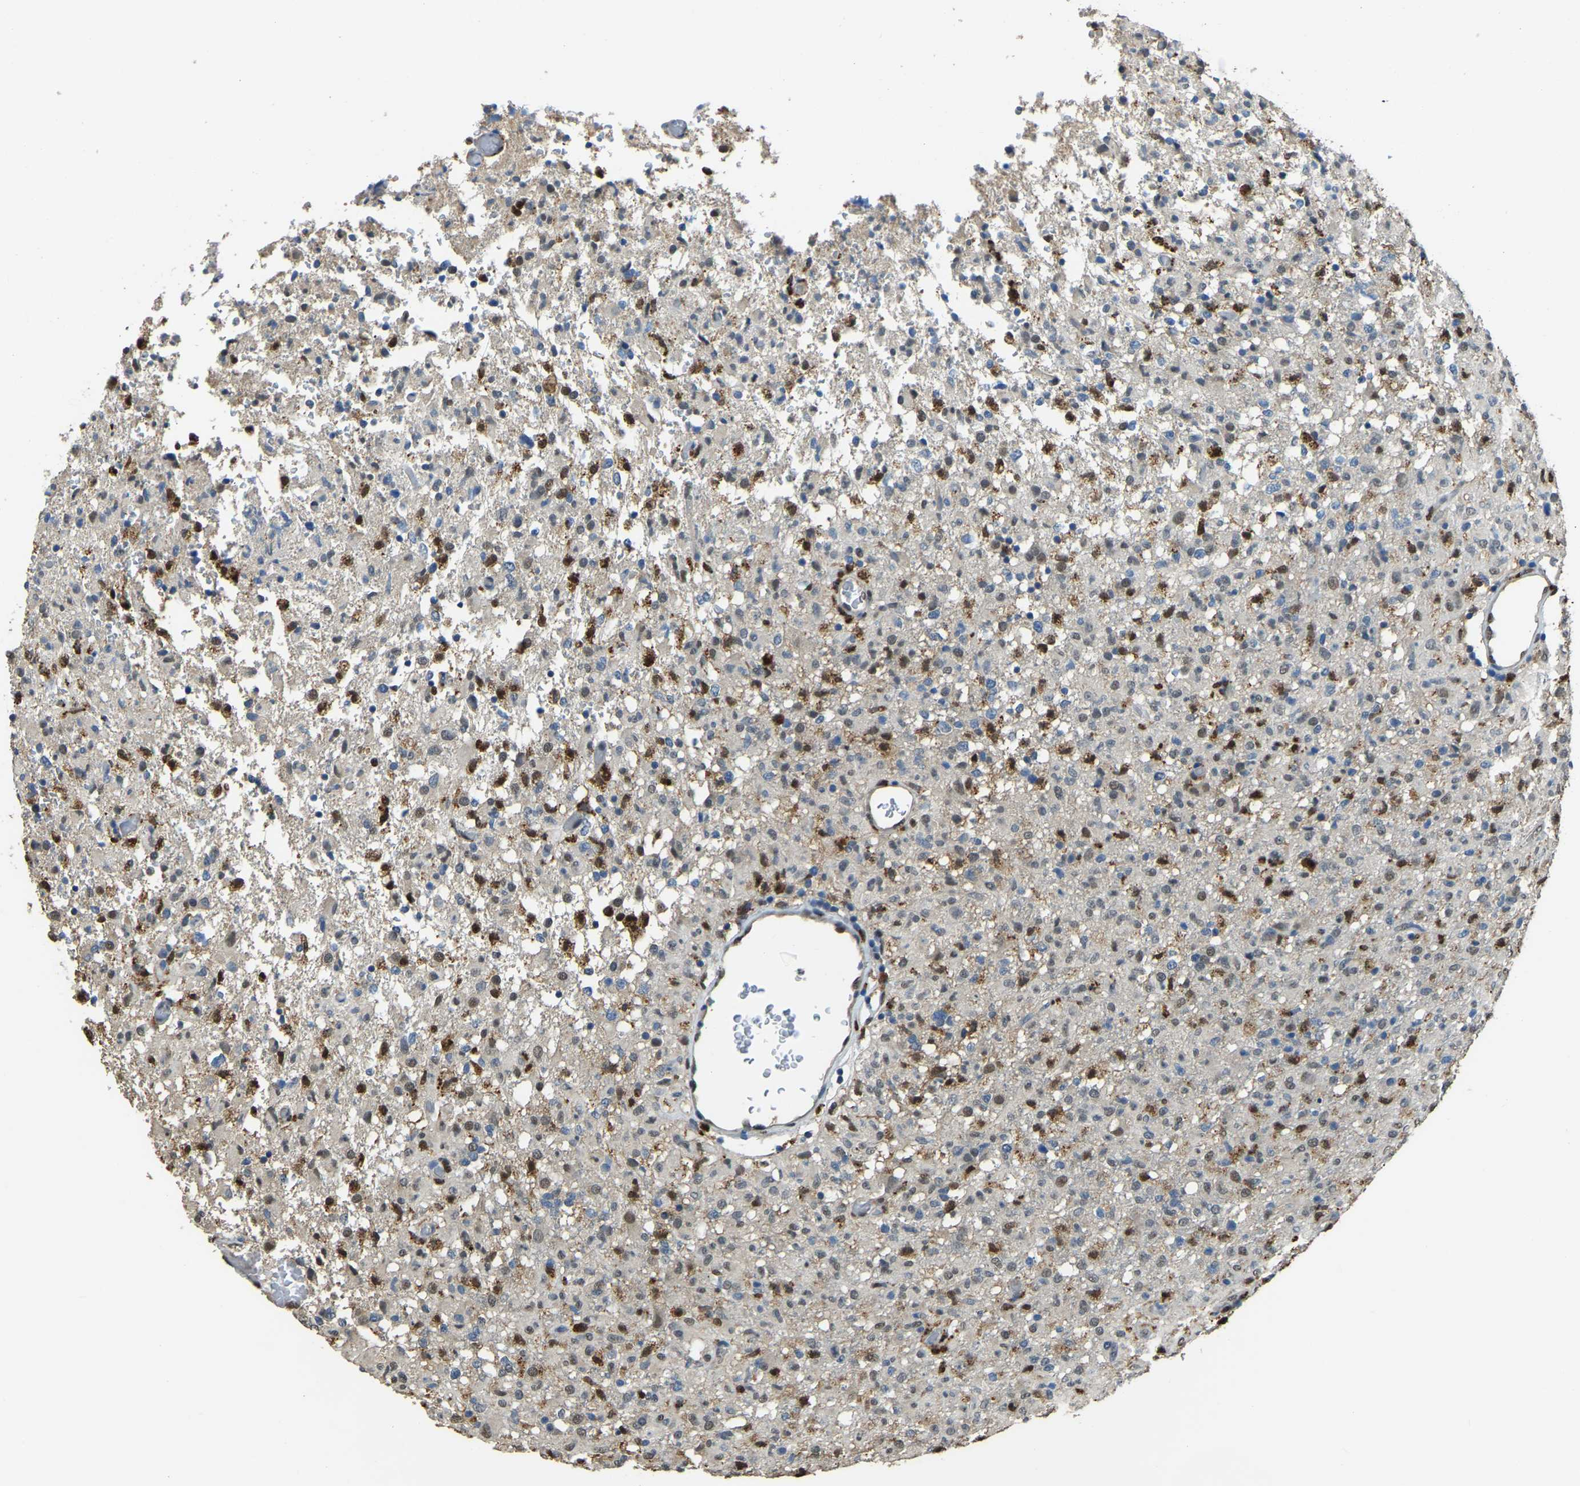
{"staining": {"intensity": "strong", "quantity": "25%-75%", "location": "cytoplasmic/membranous,nuclear"}, "tissue": "glioma", "cell_type": "Tumor cells", "image_type": "cancer", "snomed": [{"axis": "morphology", "description": "Glioma, malignant, High grade"}, {"axis": "topography", "description": "Brain"}], "caption": "IHC image of neoplastic tissue: malignant glioma (high-grade) stained using immunohistochemistry displays high levels of strong protein expression localized specifically in the cytoplasmic/membranous and nuclear of tumor cells, appearing as a cytoplasmic/membranous and nuclear brown color.", "gene": "NANS", "patient": {"sex": "female", "age": 57}}